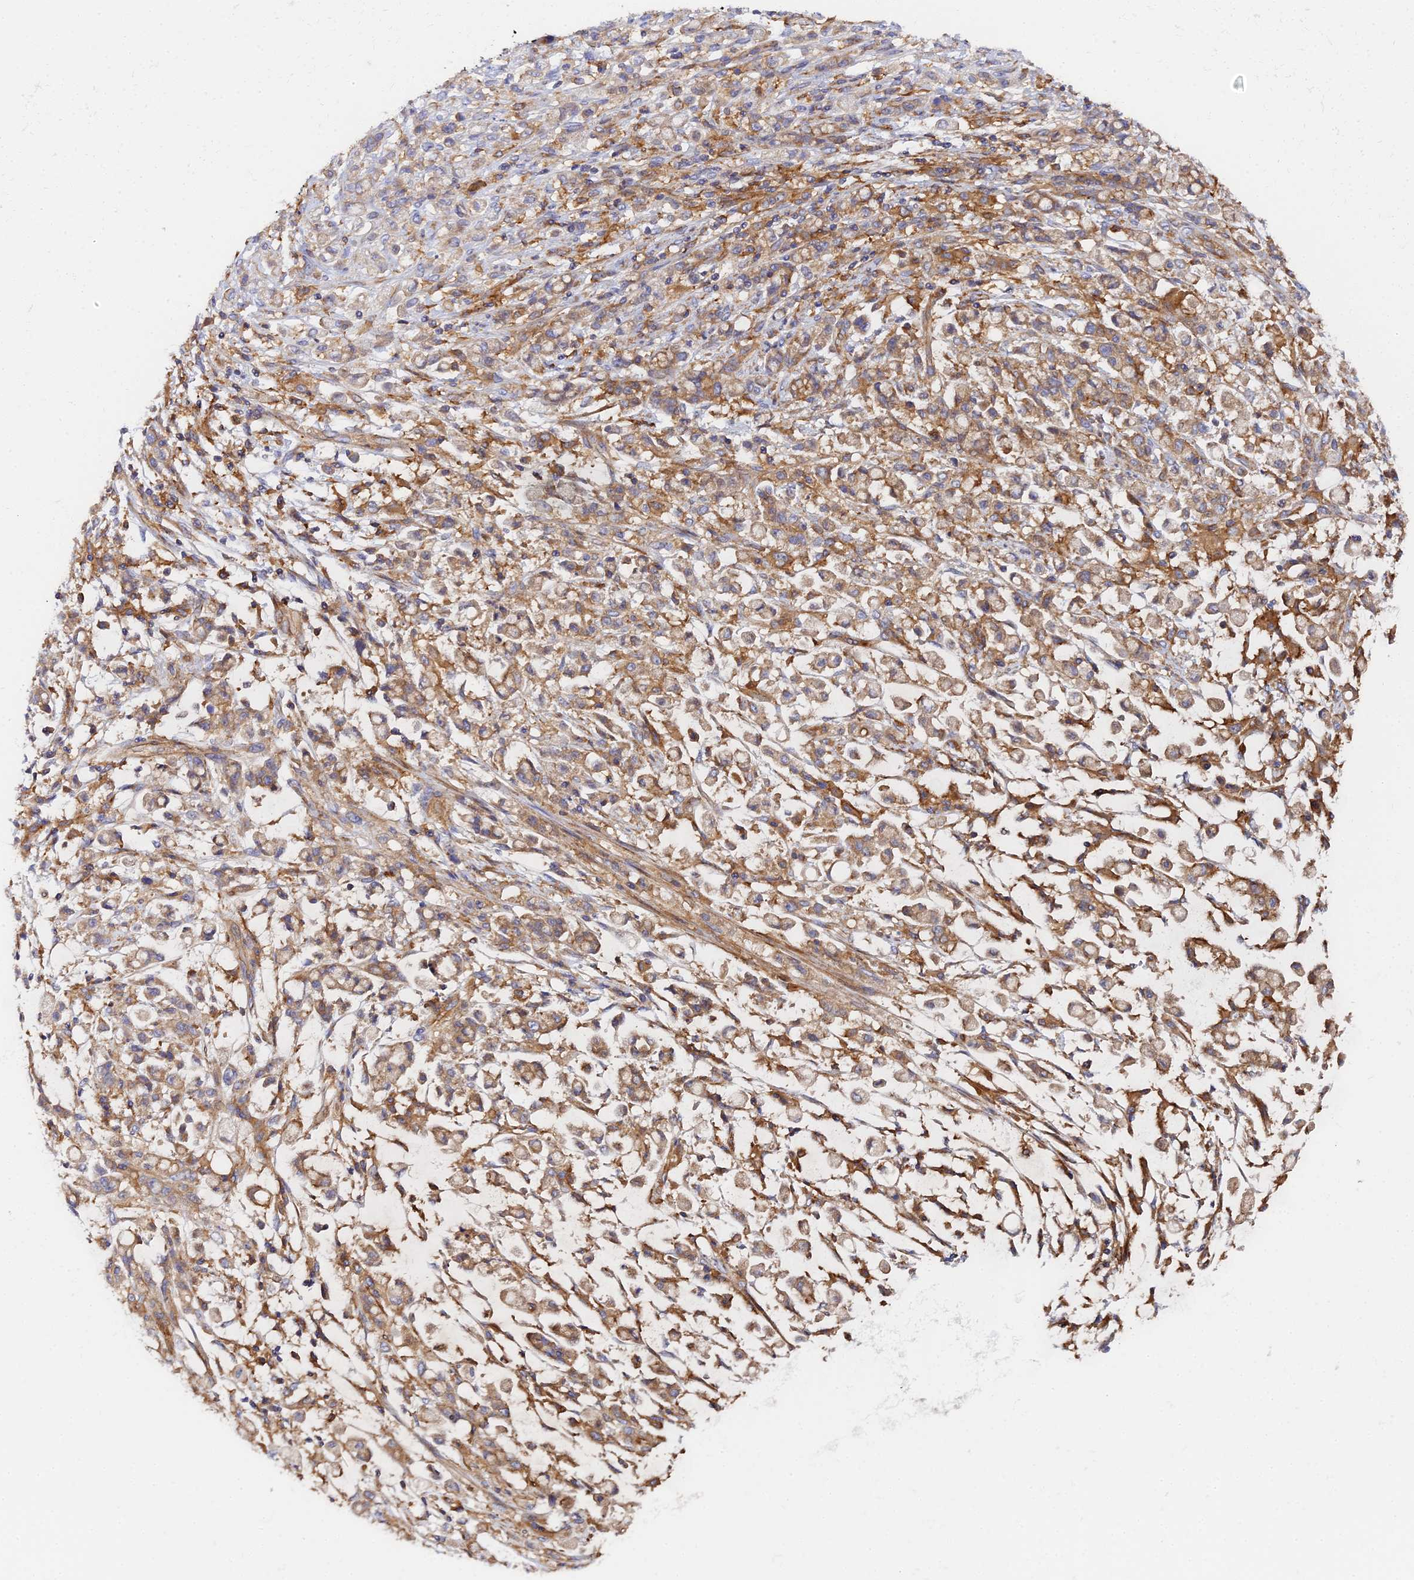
{"staining": {"intensity": "moderate", "quantity": ">75%", "location": "cytoplasmic/membranous"}, "tissue": "stomach cancer", "cell_type": "Tumor cells", "image_type": "cancer", "snomed": [{"axis": "morphology", "description": "Adenocarcinoma, NOS"}, {"axis": "topography", "description": "Stomach"}], "caption": "Tumor cells exhibit medium levels of moderate cytoplasmic/membranous expression in about >75% of cells in stomach adenocarcinoma.", "gene": "GNG5B", "patient": {"sex": "female", "age": 60}}